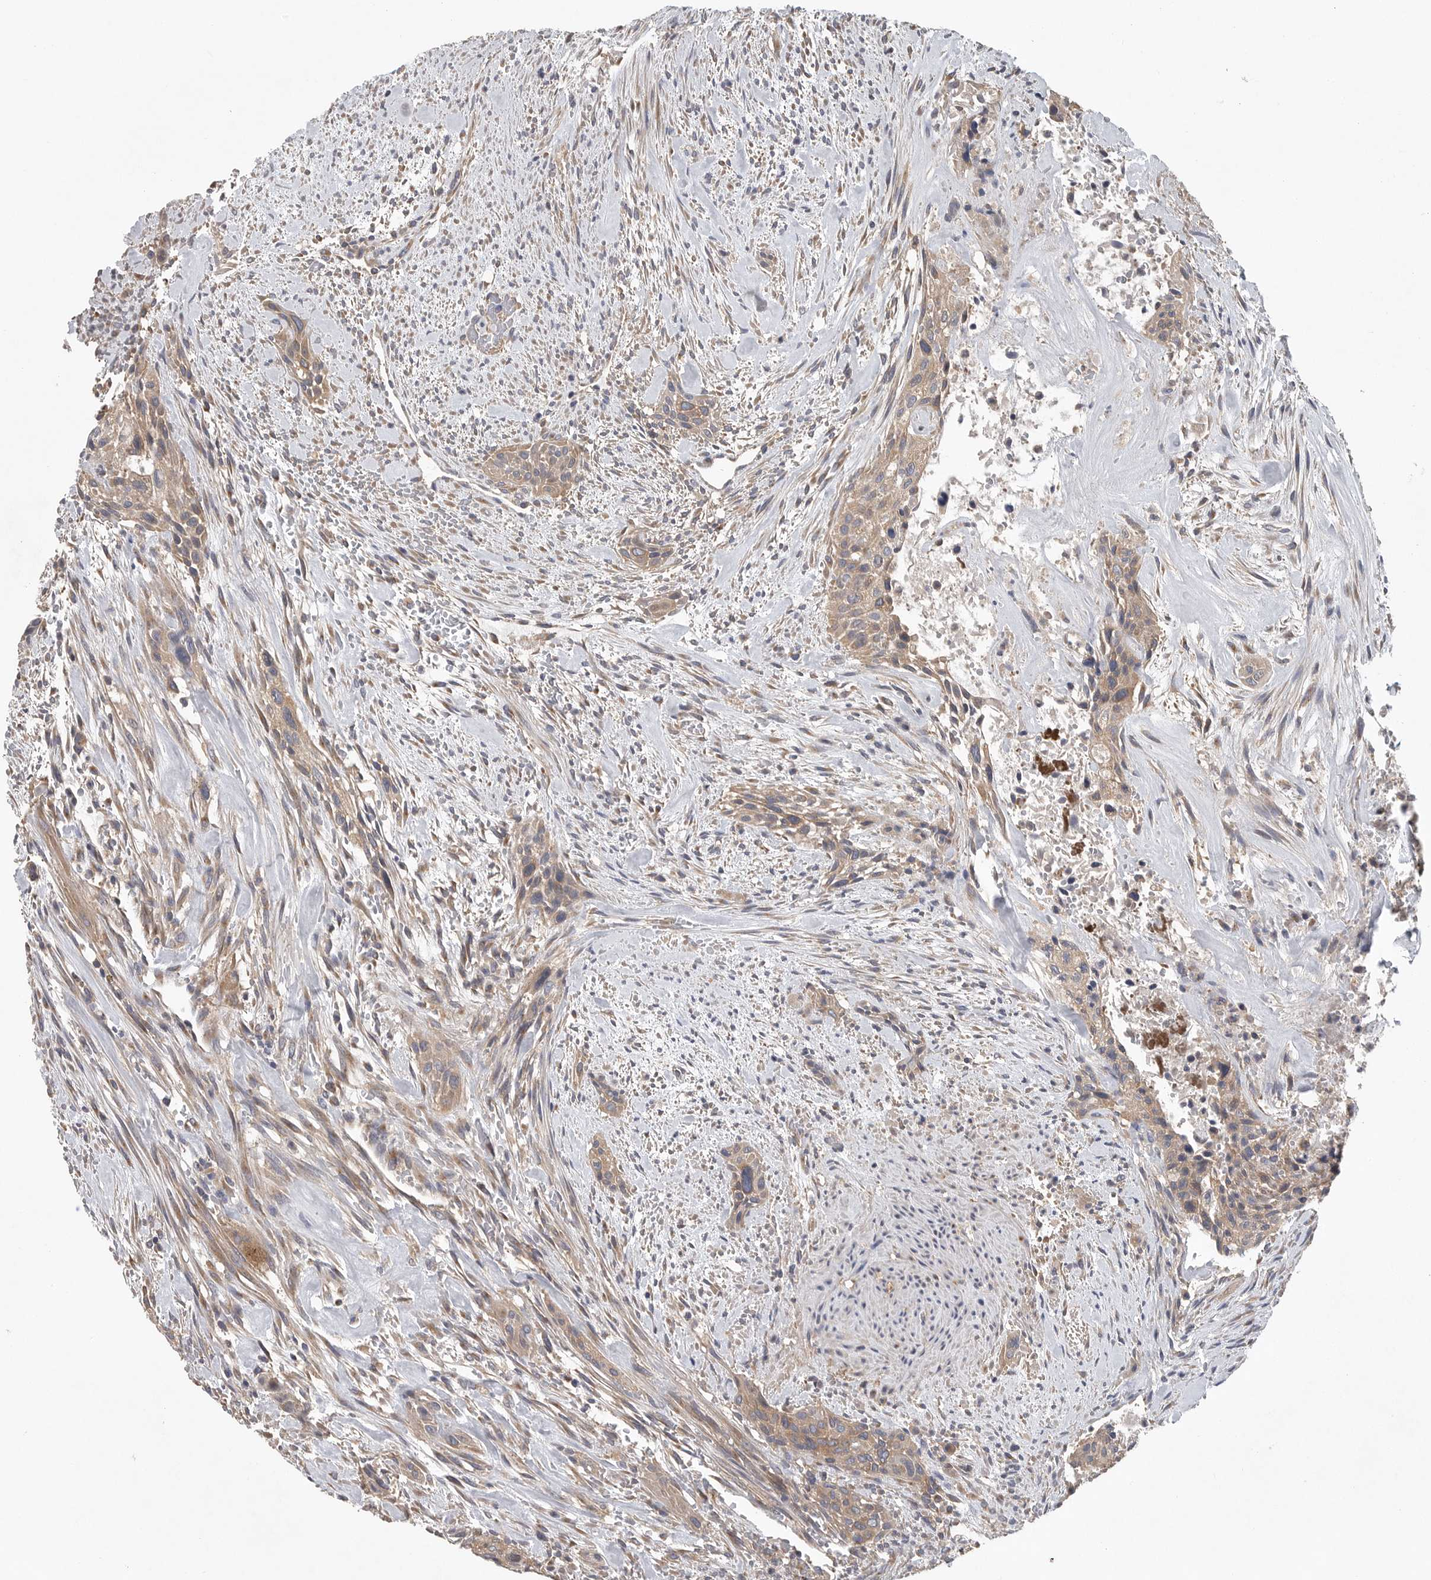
{"staining": {"intensity": "weak", "quantity": ">75%", "location": "cytoplasmic/membranous"}, "tissue": "urothelial cancer", "cell_type": "Tumor cells", "image_type": "cancer", "snomed": [{"axis": "morphology", "description": "Urothelial carcinoma, High grade"}, {"axis": "topography", "description": "Urinary bladder"}], "caption": "High-magnification brightfield microscopy of urothelial cancer stained with DAB (brown) and counterstained with hematoxylin (blue). tumor cells exhibit weak cytoplasmic/membranous expression is seen in approximately>75% of cells.", "gene": "OXR1", "patient": {"sex": "male", "age": 35}}